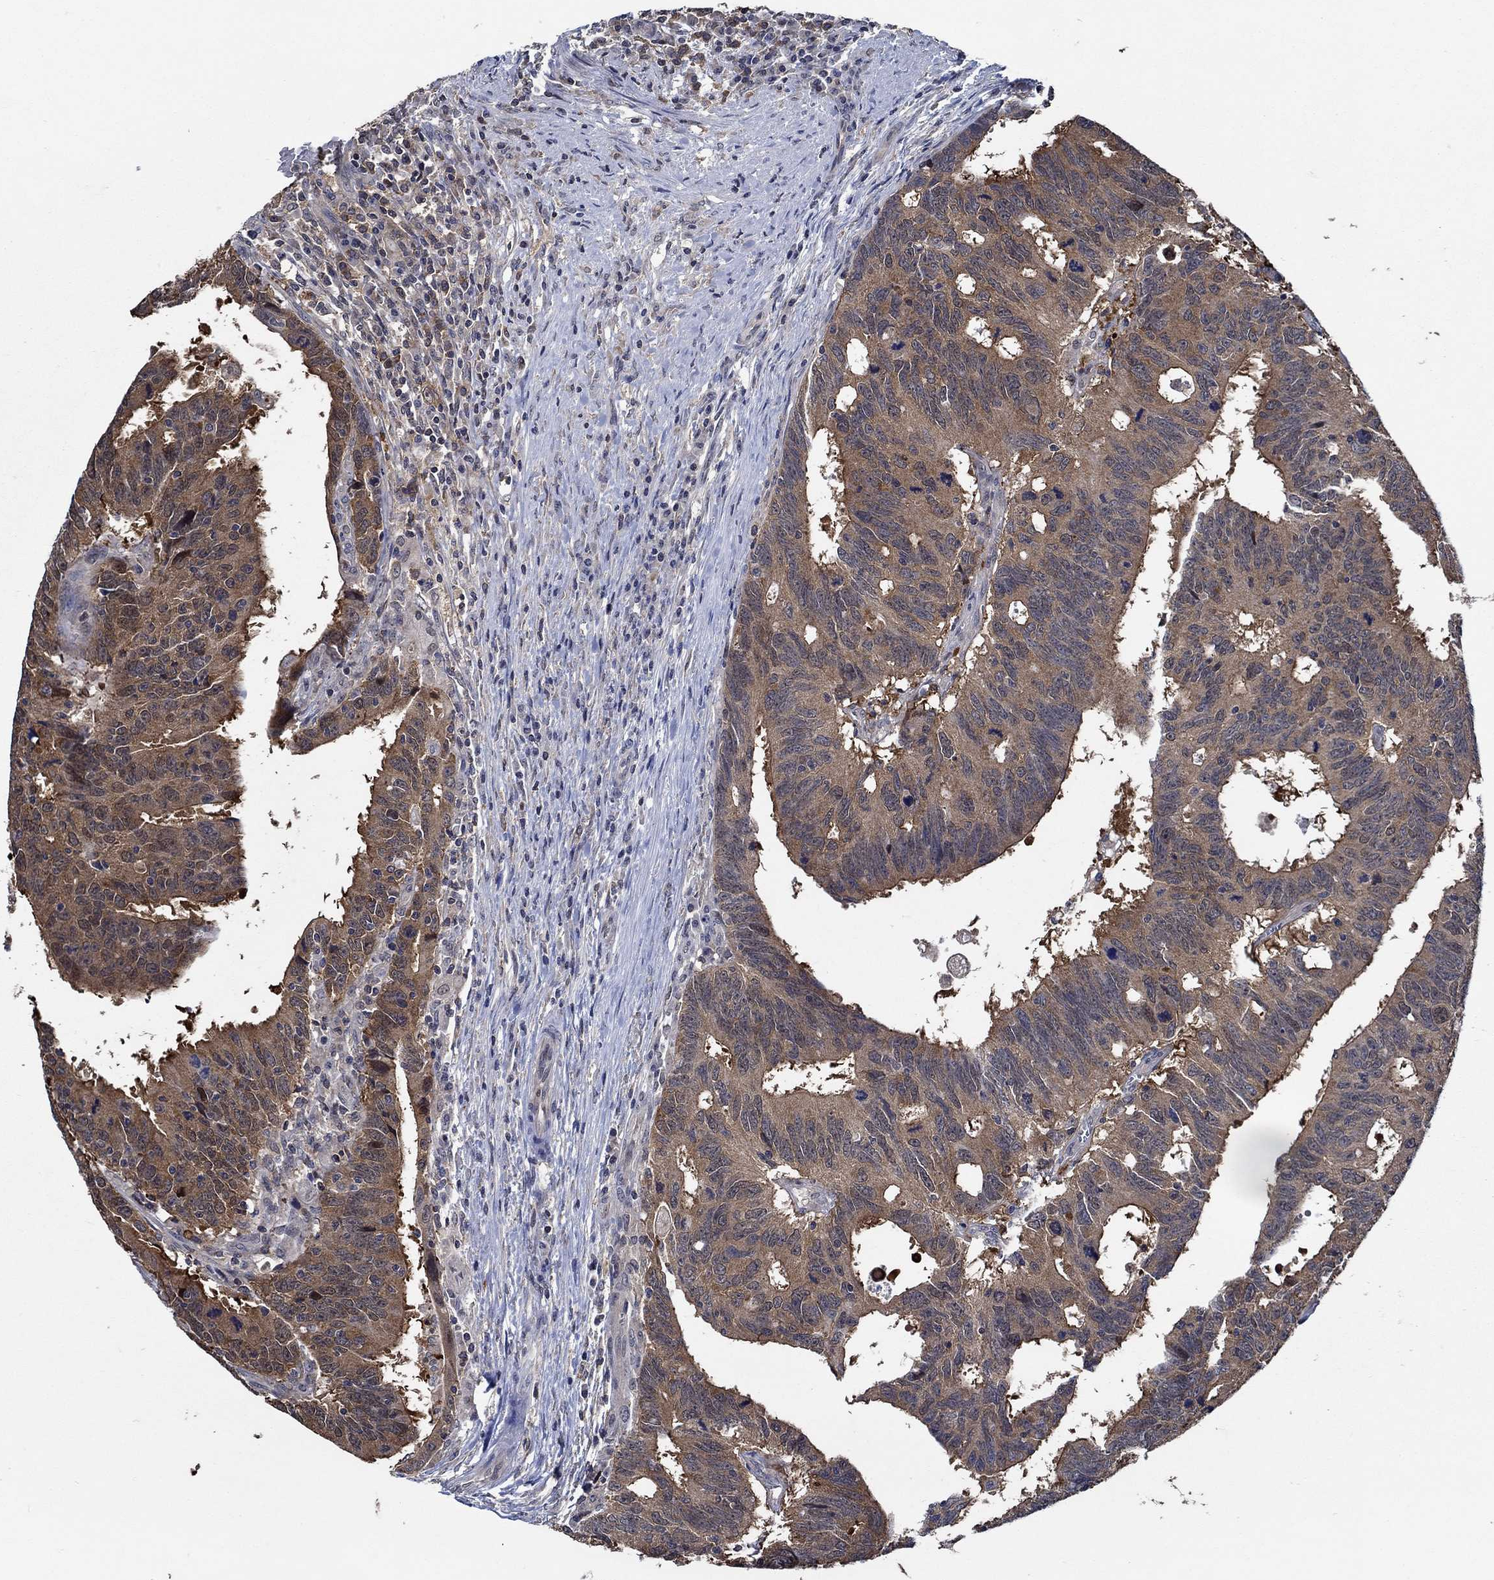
{"staining": {"intensity": "moderate", "quantity": "25%-75%", "location": "cytoplasmic/membranous"}, "tissue": "colorectal cancer", "cell_type": "Tumor cells", "image_type": "cancer", "snomed": [{"axis": "morphology", "description": "Adenocarcinoma, NOS"}, {"axis": "topography", "description": "Colon"}], "caption": "Colorectal adenocarcinoma stained for a protein demonstrates moderate cytoplasmic/membranous positivity in tumor cells.", "gene": "DACT1", "patient": {"sex": "female", "age": 77}}